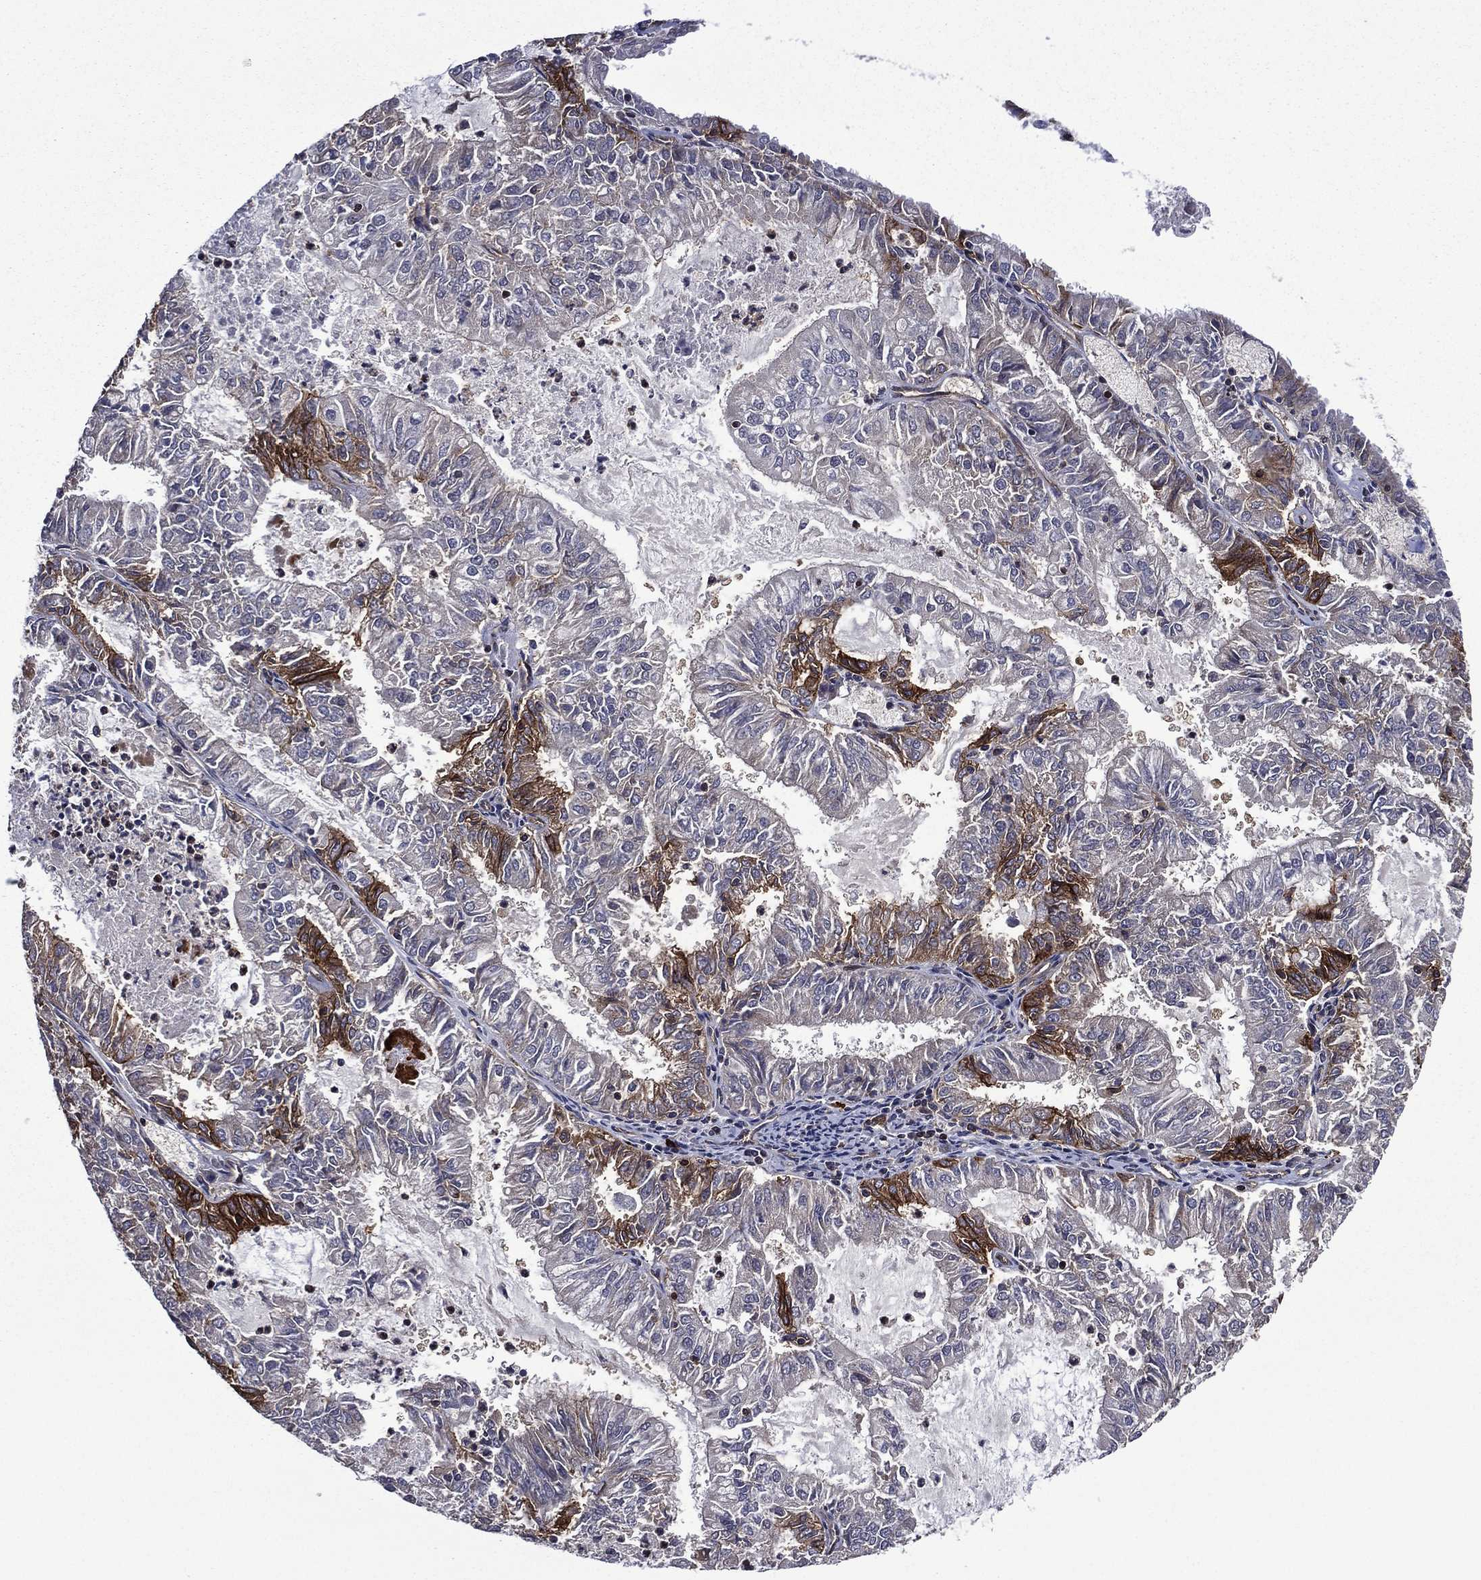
{"staining": {"intensity": "strong", "quantity": "<25%", "location": "cytoplasmic/membranous"}, "tissue": "endometrial cancer", "cell_type": "Tumor cells", "image_type": "cancer", "snomed": [{"axis": "morphology", "description": "Adenocarcinoma, NOS"}, {"axis": "topography", "description": "Endometrium"}], "caption": "Immunohistochemistry (IHC) (DAB (3,3'-diaminobenzidine)) staining of human endometrial cancer demonstrates strong cytoplasmic/membranous protein positivity in about <25% of tumor cells.", "gene": "PLPP3", "patient": {"sex": "female", "age": 57}}